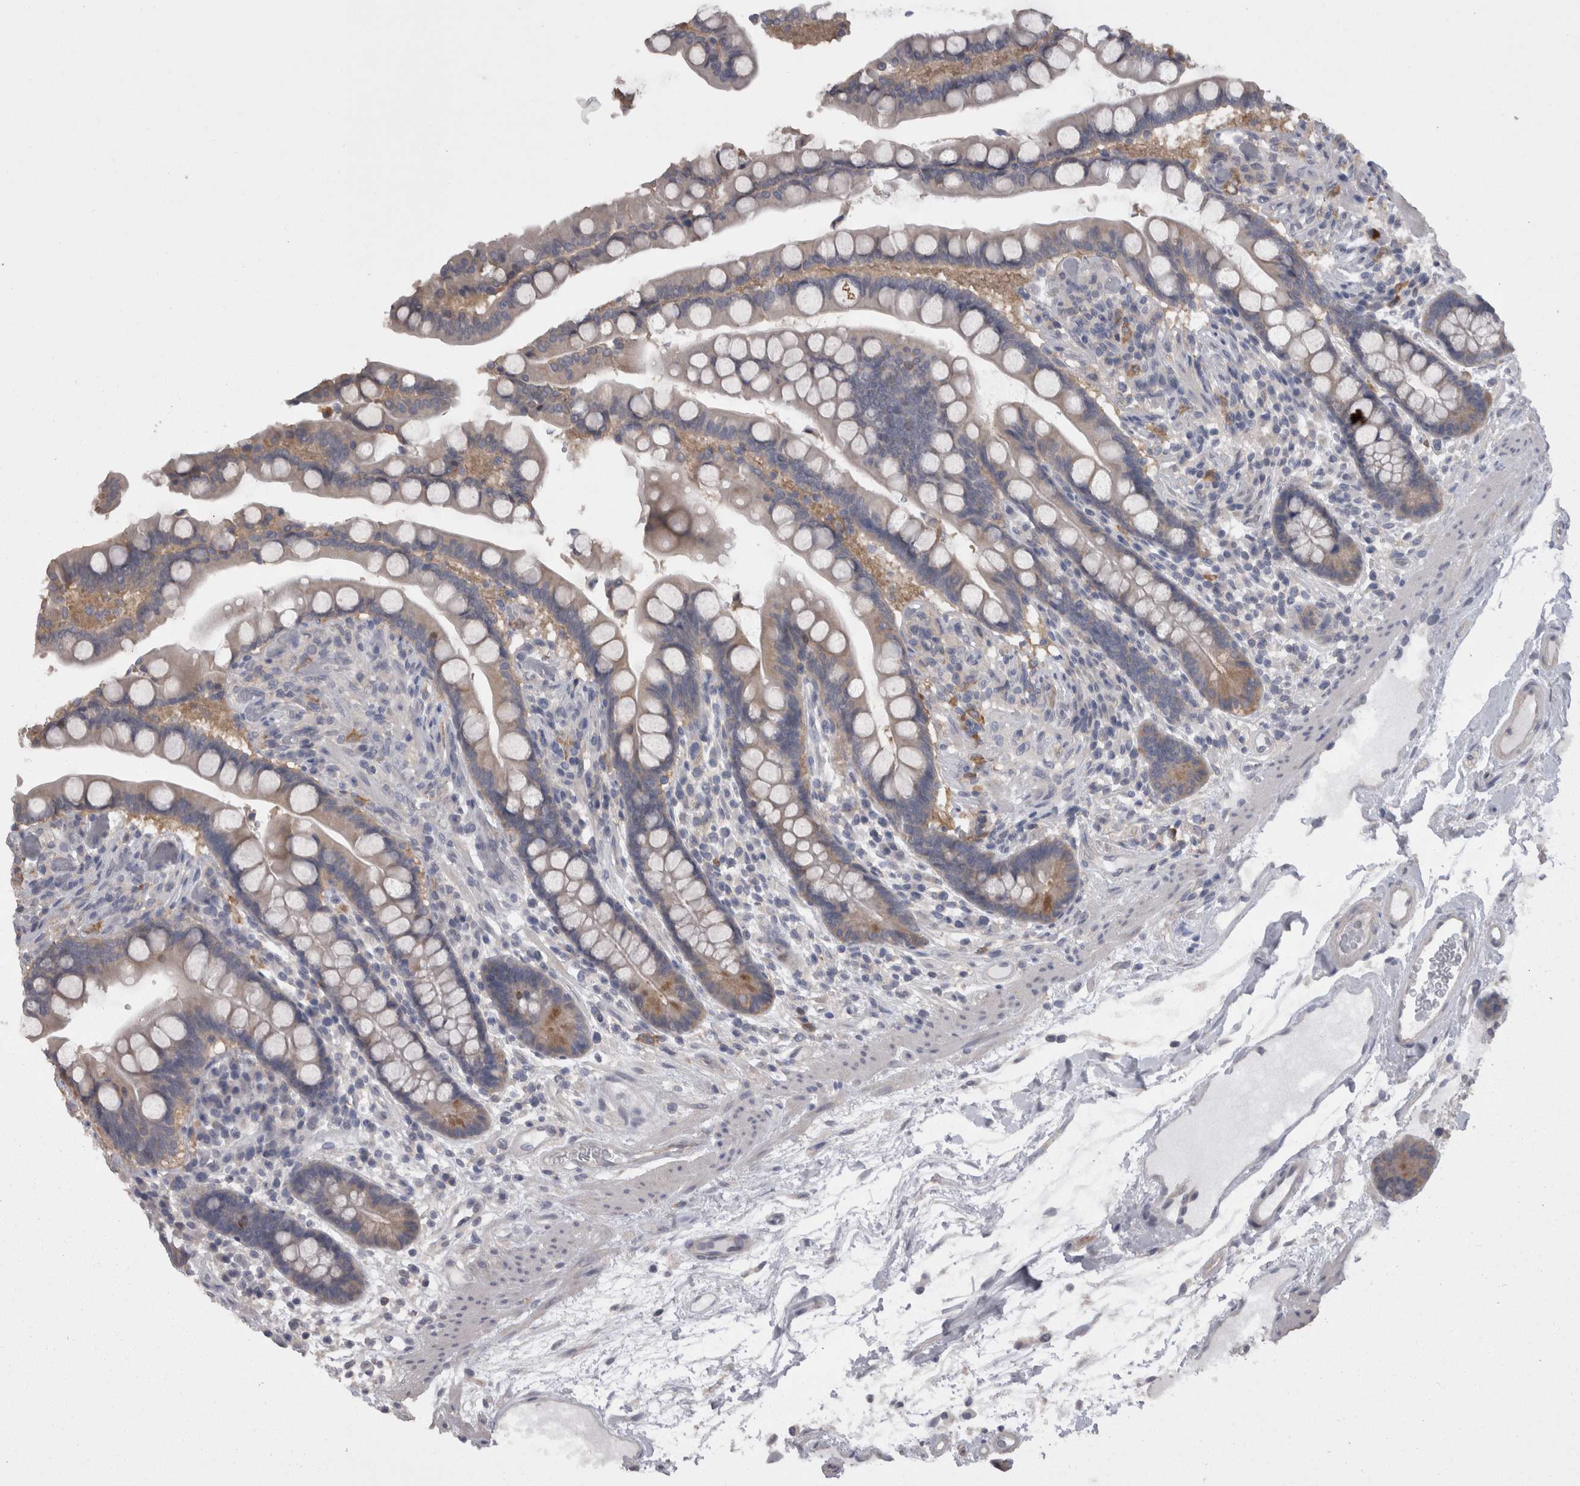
{"staining": {"intensity": "negative", "quantity": "none", "location": "none"}, "tissue": "colon", "cell_type": "Endothelial cells", "image_type": "normal", "snomed": [{"axis": "morphology", "description": "Normal tissue, NOS"}, {"axis": "topography", "description": "Colon"}], "caption": "This is an immunohistochemistry micrograph of normal colon. There is no staining in endothelial cells.", "gene": "CAMK2D", "patient": {"sex": "male", "age": 73}}